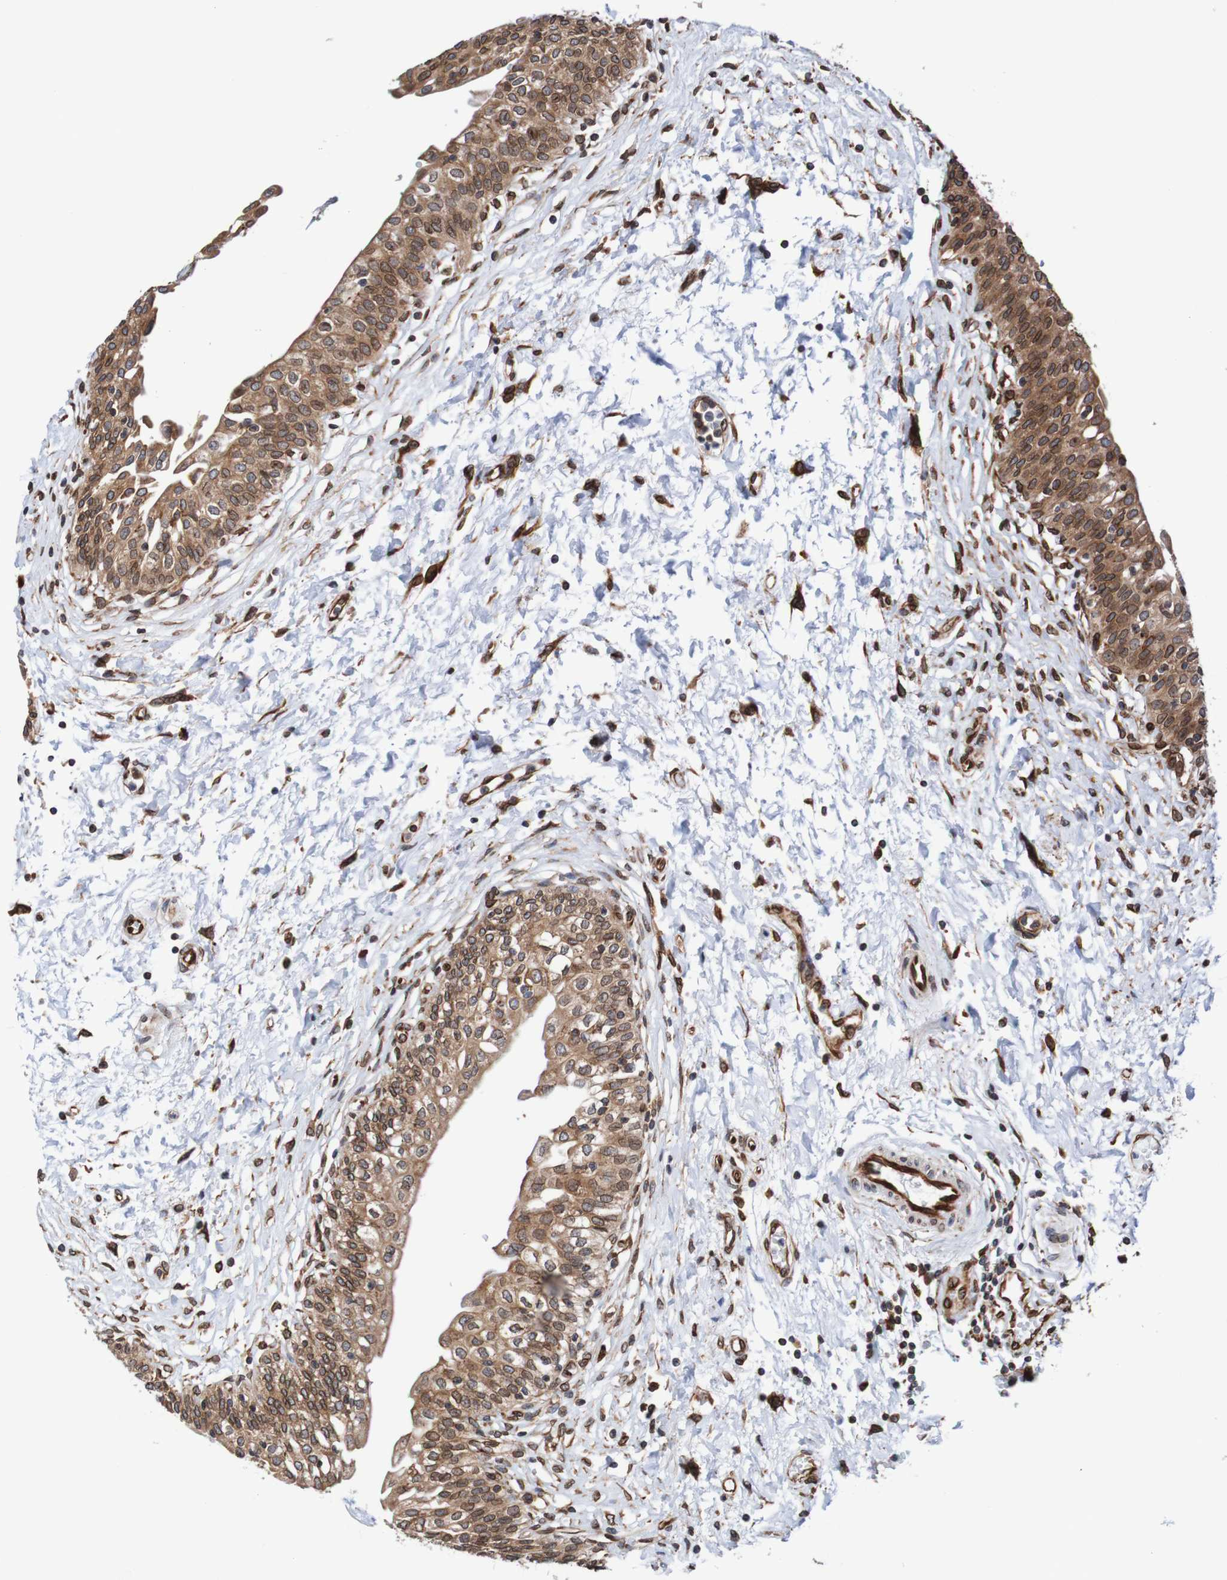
{"staining": {"intensity": "moderate", "quantity": ">75%", "location": "cytoplasmic/membranous,nuclear"}, "tissue": "urinary bladder", "cell_type": "Urothelial cells", "image_type": "normal", "snomed": [{"axis": "morphology", "description": "Normal tissue, NOS"}, {"axis": "topography", "description": "Urinary bladder"}], "caption": "Immunohistochemistry photomicrograph of benign human urinary bladder stained for a protein (brown), which displays medium levels of moderate cytoplasmic/membranous,nuclear staining in approximately >75% of urothelial cells.", "gene": "TMEM109", "patient": {"sex": "male", "age": 55}}